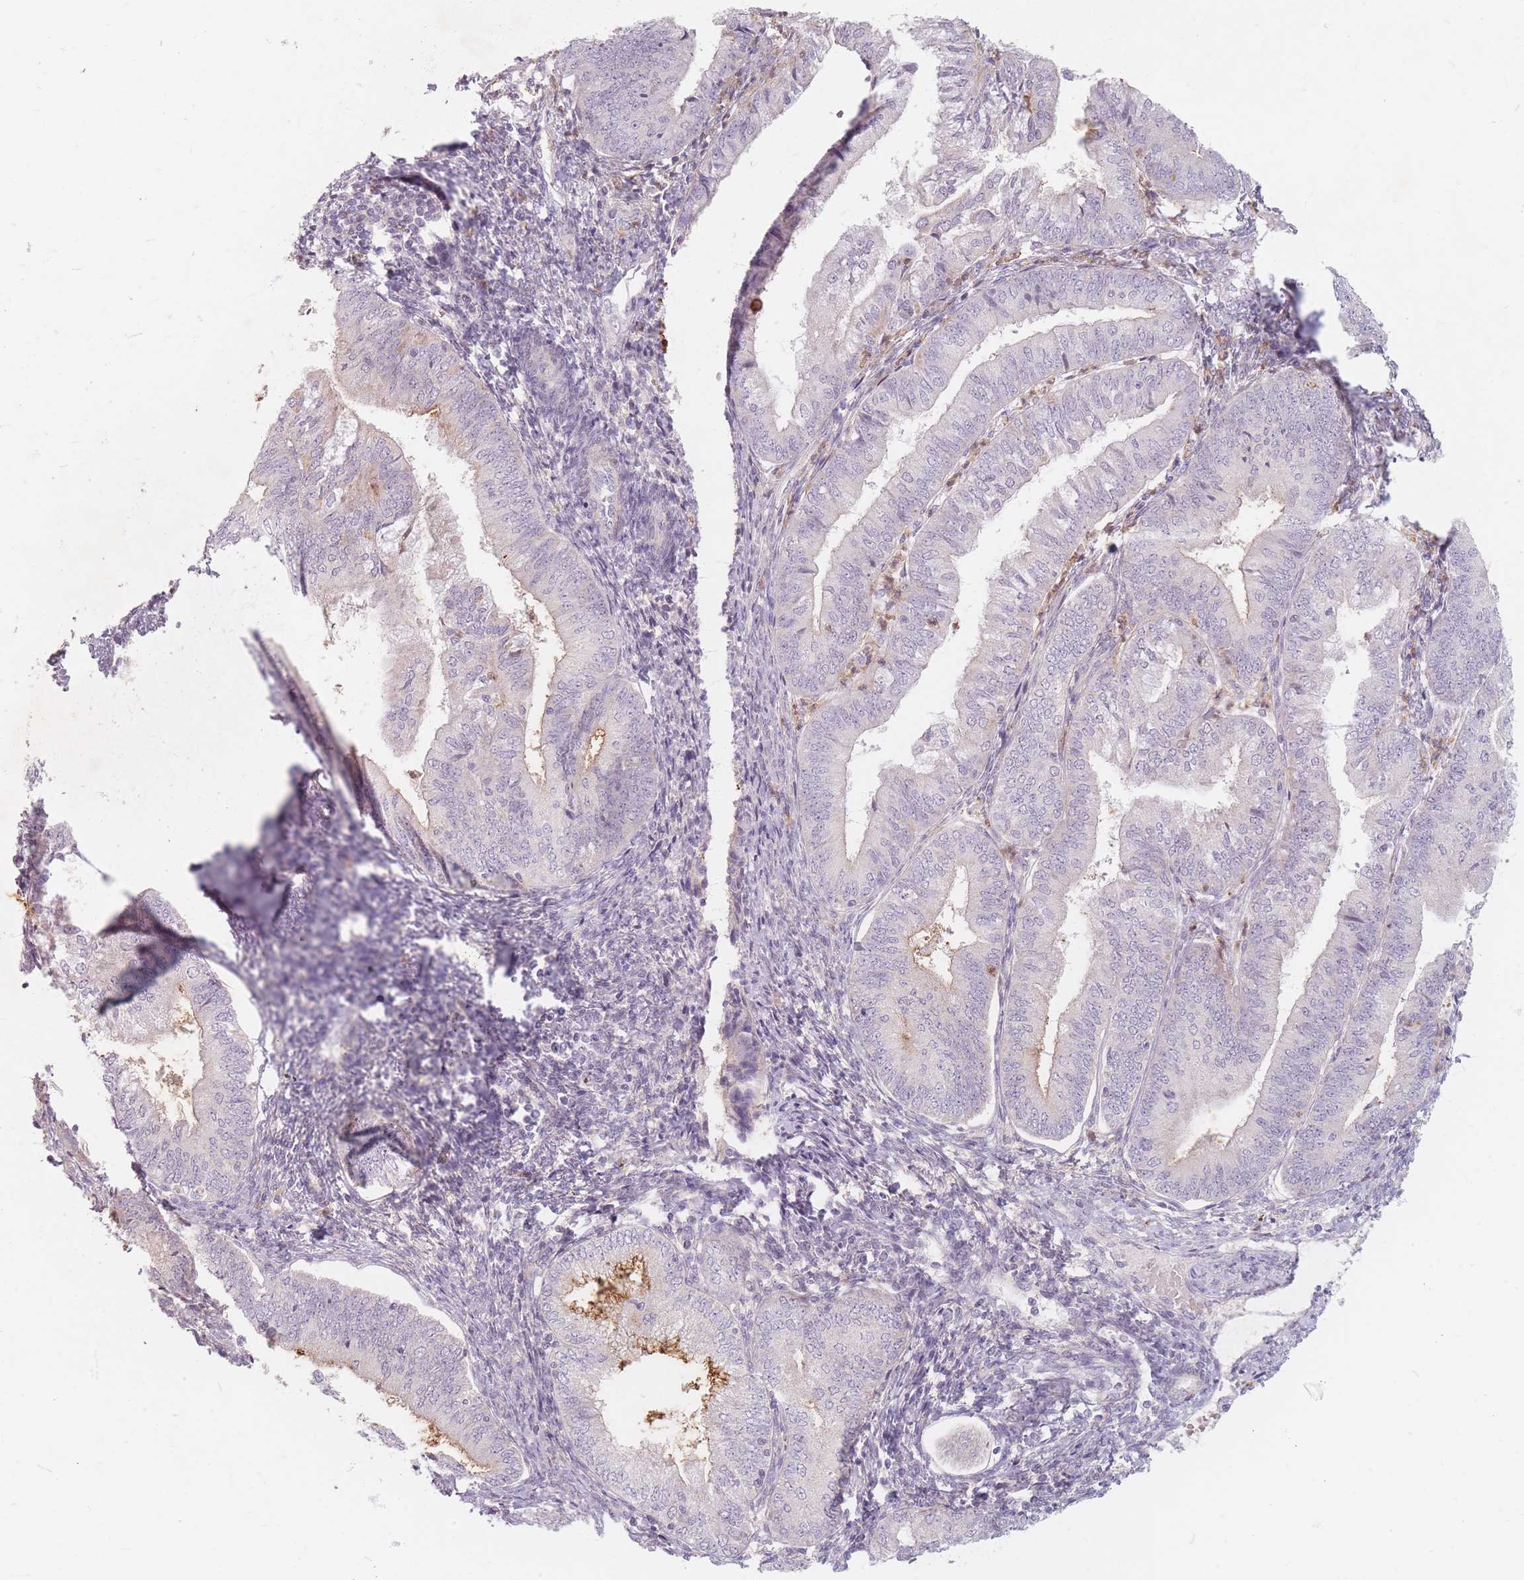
{"staining": {"intensity": "negative", "quantity": "none", "location": "none"}, "tissue": "endometrial cancer", "cell_type": "Tumor cells", "image_type": "cancer", "snomed": [{"axis": "morphology", "description": "Adenocarcinoma, NOS"}, {"axis": "topography", "description": "Endometrium"}], "caption": "Immunohistochemical staining of endometrial adenocarcinoma demonstrates no significant staining in tumor cells.", "gene": "CHCHD7", "patient": {"sex": "female", "age": 55}}